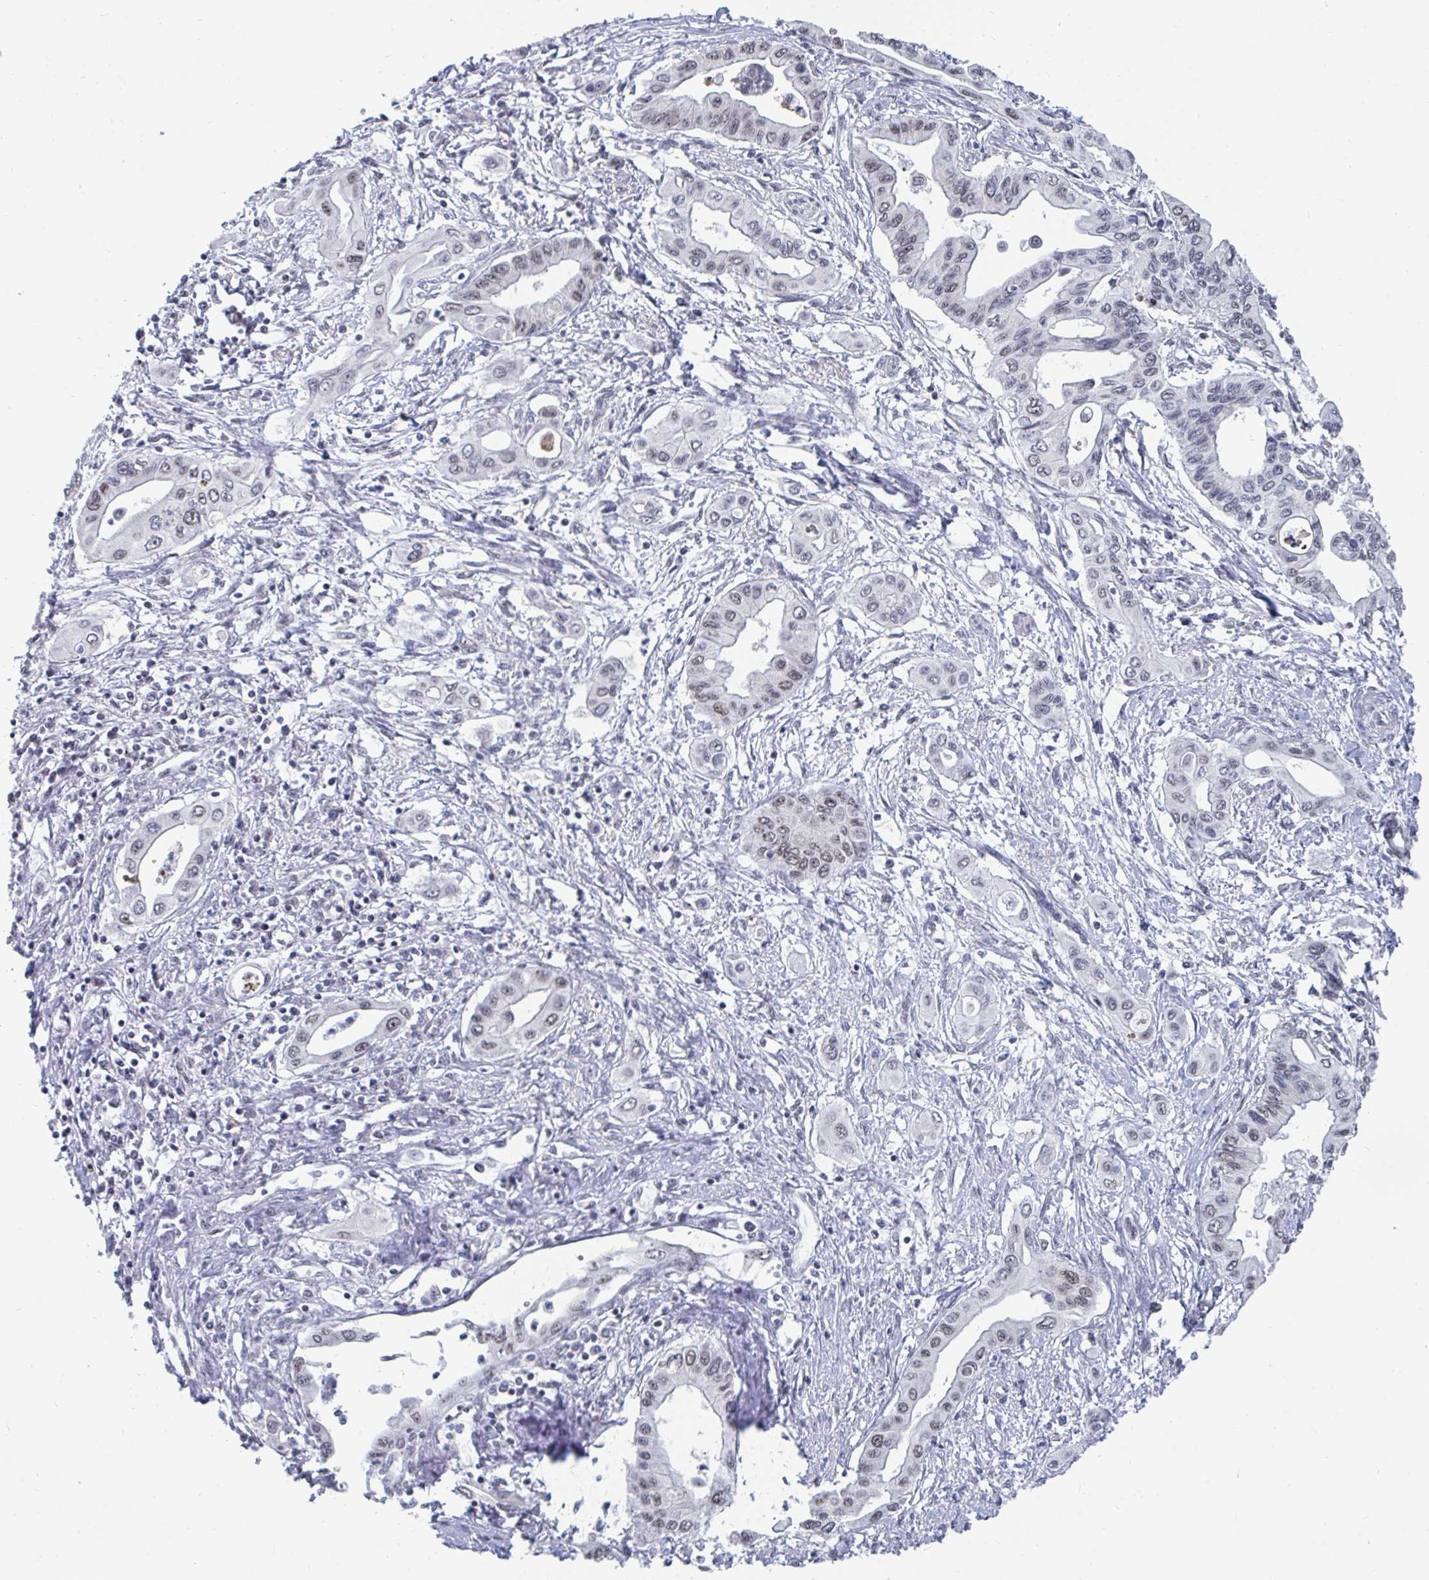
{"staining": {"intensity": "weak", "quantity": "<25%", "location": "nuclear"}, "tissue": "pancreatic cancer", "cell_type": "Tumor cells", "image_type": "cancer", "snomed": [{"axis": "morphology", "description": "Adenocarcinoma, NOS"}, {"axis": "topography", "description": "Pancreas"}], "caption": "Pancreatic adenocarcinoma stained for a protein using IHC shows no expression tumor cells.", "gene": "TRIP12", "patient": {"sex": "female", "age": 62}}